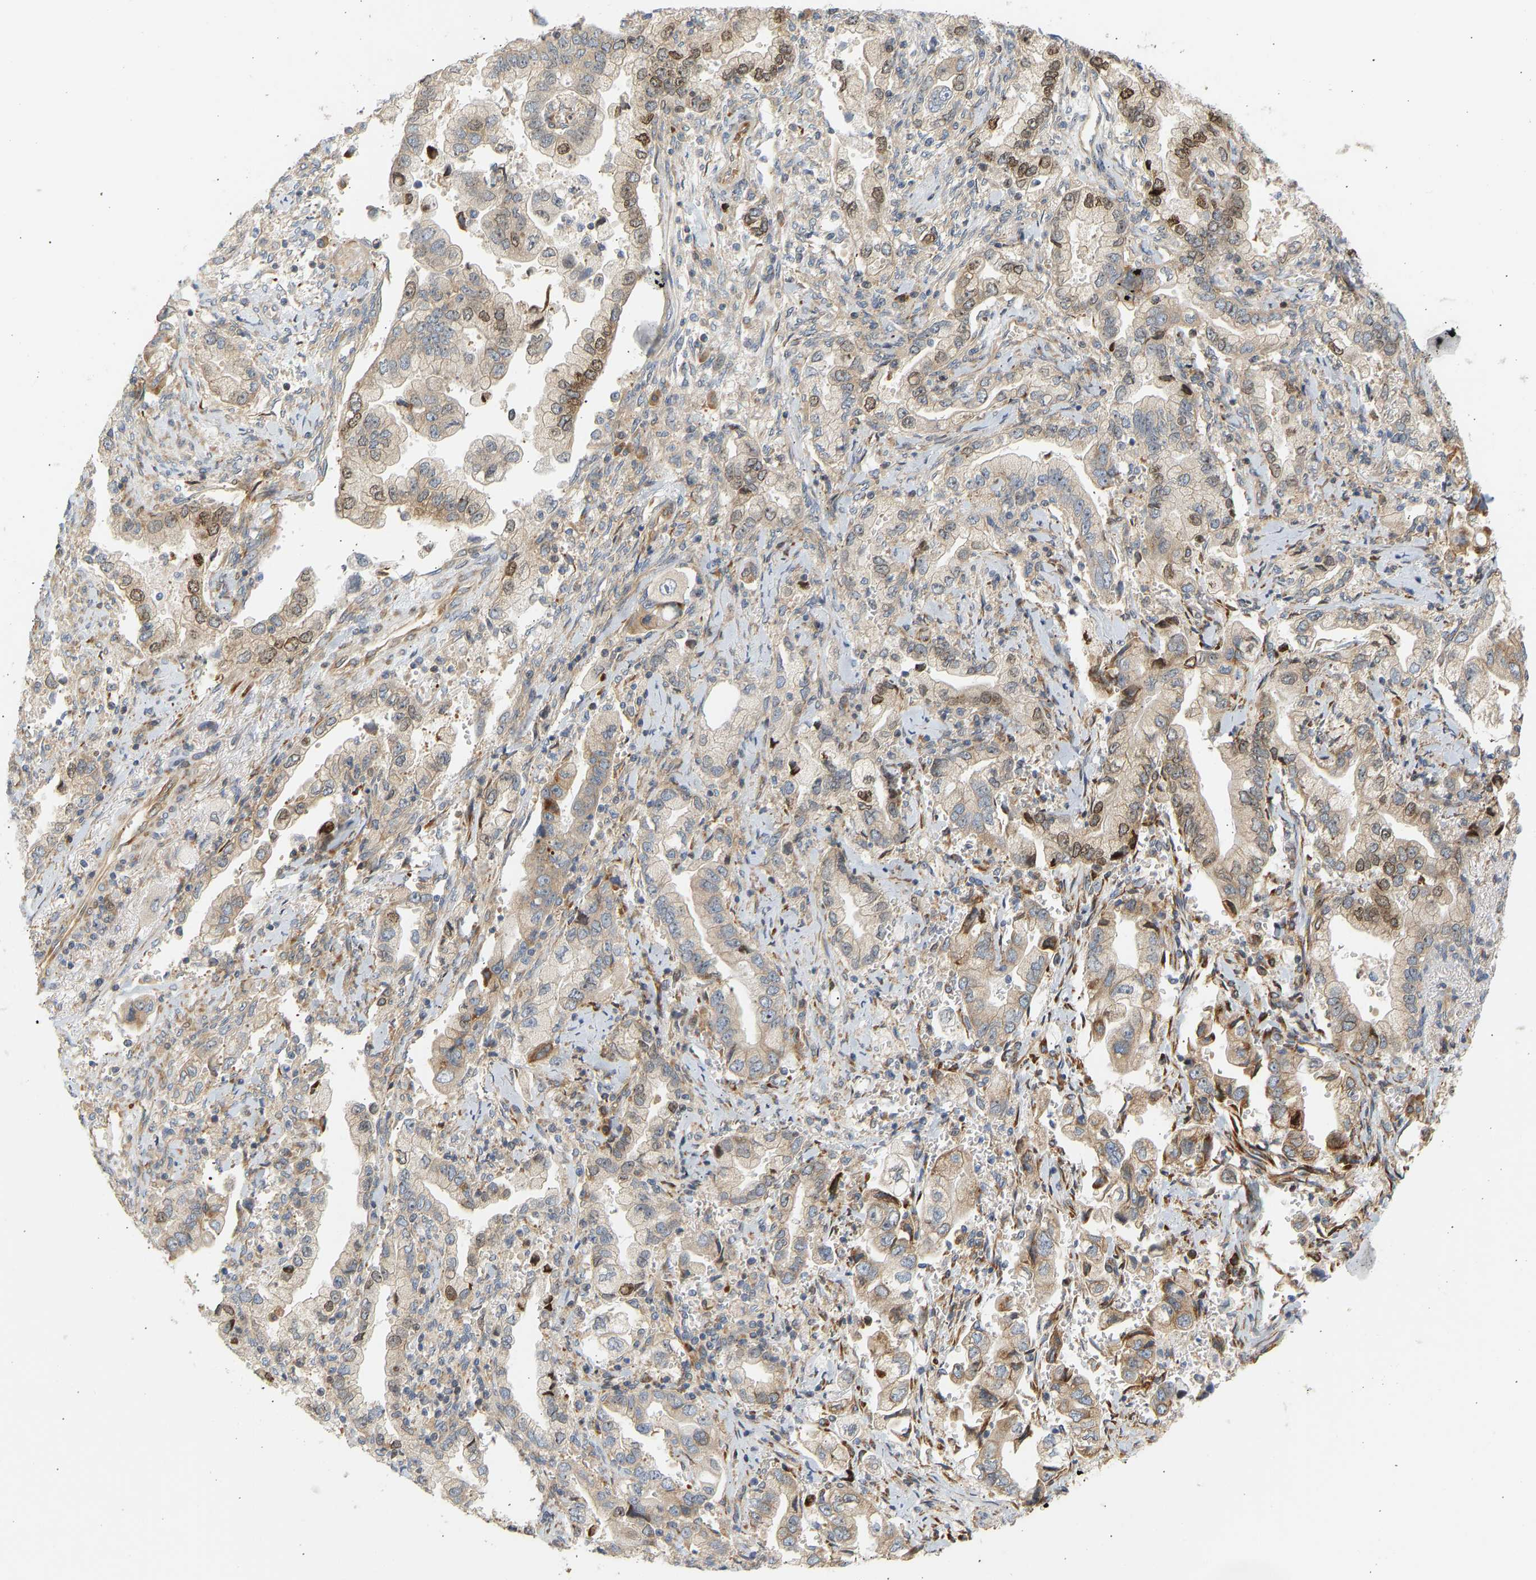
{"staining": {"intensity": "weak", "quantity": ">75%", "location": "cytoplasmic/membranous,nuclear"}, "tissue": "stomach cancer", "cell_type": "Tumor cells", "image_type": "cancer", "snomed": [{"axis": "morphology", "description": "Normal tissue, NOS"}, {"axis": "morphology", "description": "Adenocarcinoma, NOS"}, {"axis": "topography", "description": "Stomach"}], "caption": "The image reveals staining of stomach cancer, revealing weak cytoplasmic/membranous and nuclear protein expression (brown color) within tumor cells. (DAB IHC with brightfield microscopy, high magnification).", "gene": "RPS14", "patient": {"sex": "male", "age": 62}}